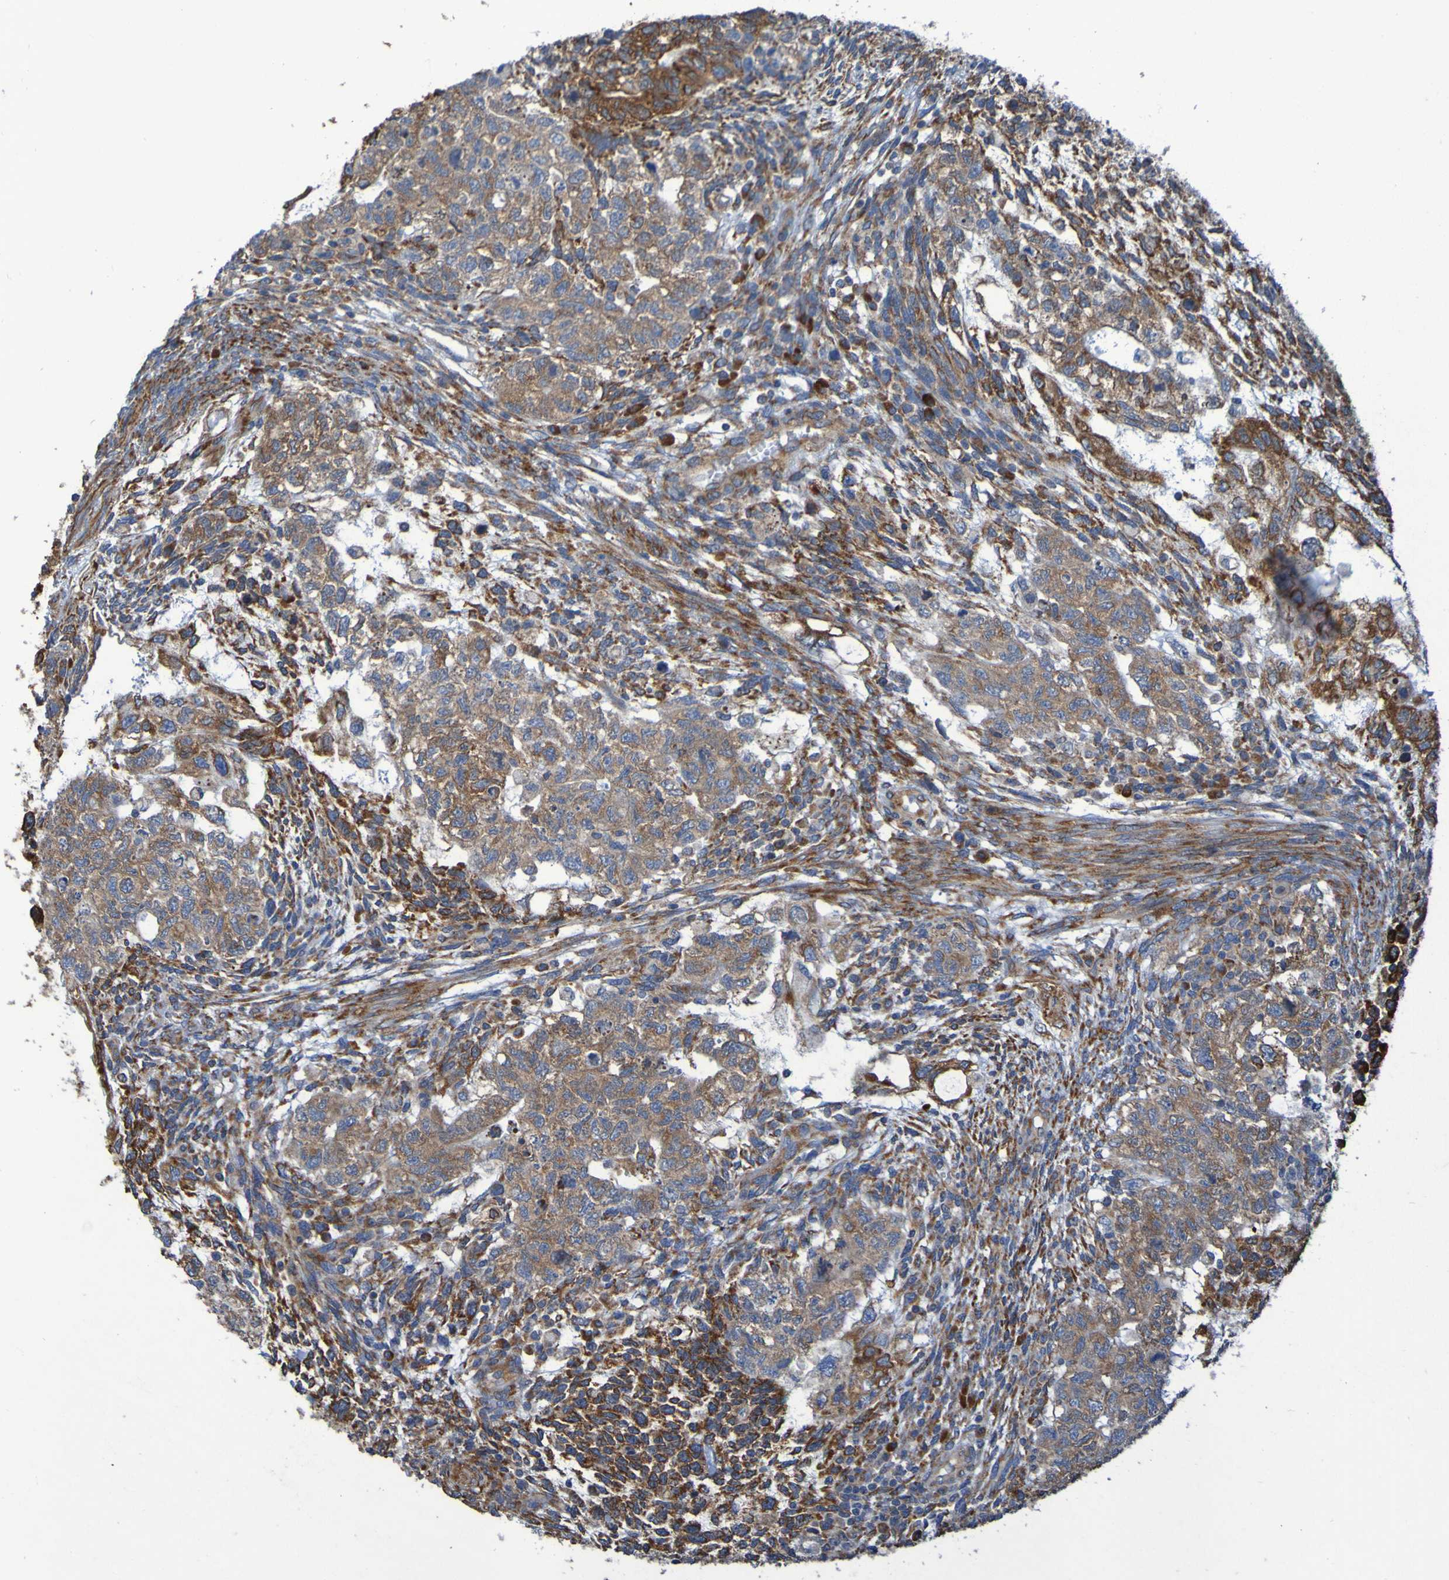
{"staining": {"intensity": "weak", "quantity": ">75%", "location": "cytoplasmic/membranous"}, "tissue": "testis cancer", "cell_type": "Tumor cells", "image_type": "cancer", "snomed": [{"axis": "morphology", "description": "Normal tissue, NOS"}, {"axis": "morphology", "description": "Carcinoma, Embryonal, NOS"}, {"axis": "topography", "description": "Testis"}], "caption": "Immunohistochemical staining of embryonal carcinoma (testis) exhibits weak cytoplasmic/membranous protein staining in about >75% of tumor cells. (DAB (3,3'-diaminobenzidine) IHC with brightfield microscopy, high magnification).", "gene": "FKBP3", "patient": {"sex": "male", "age": 36}}